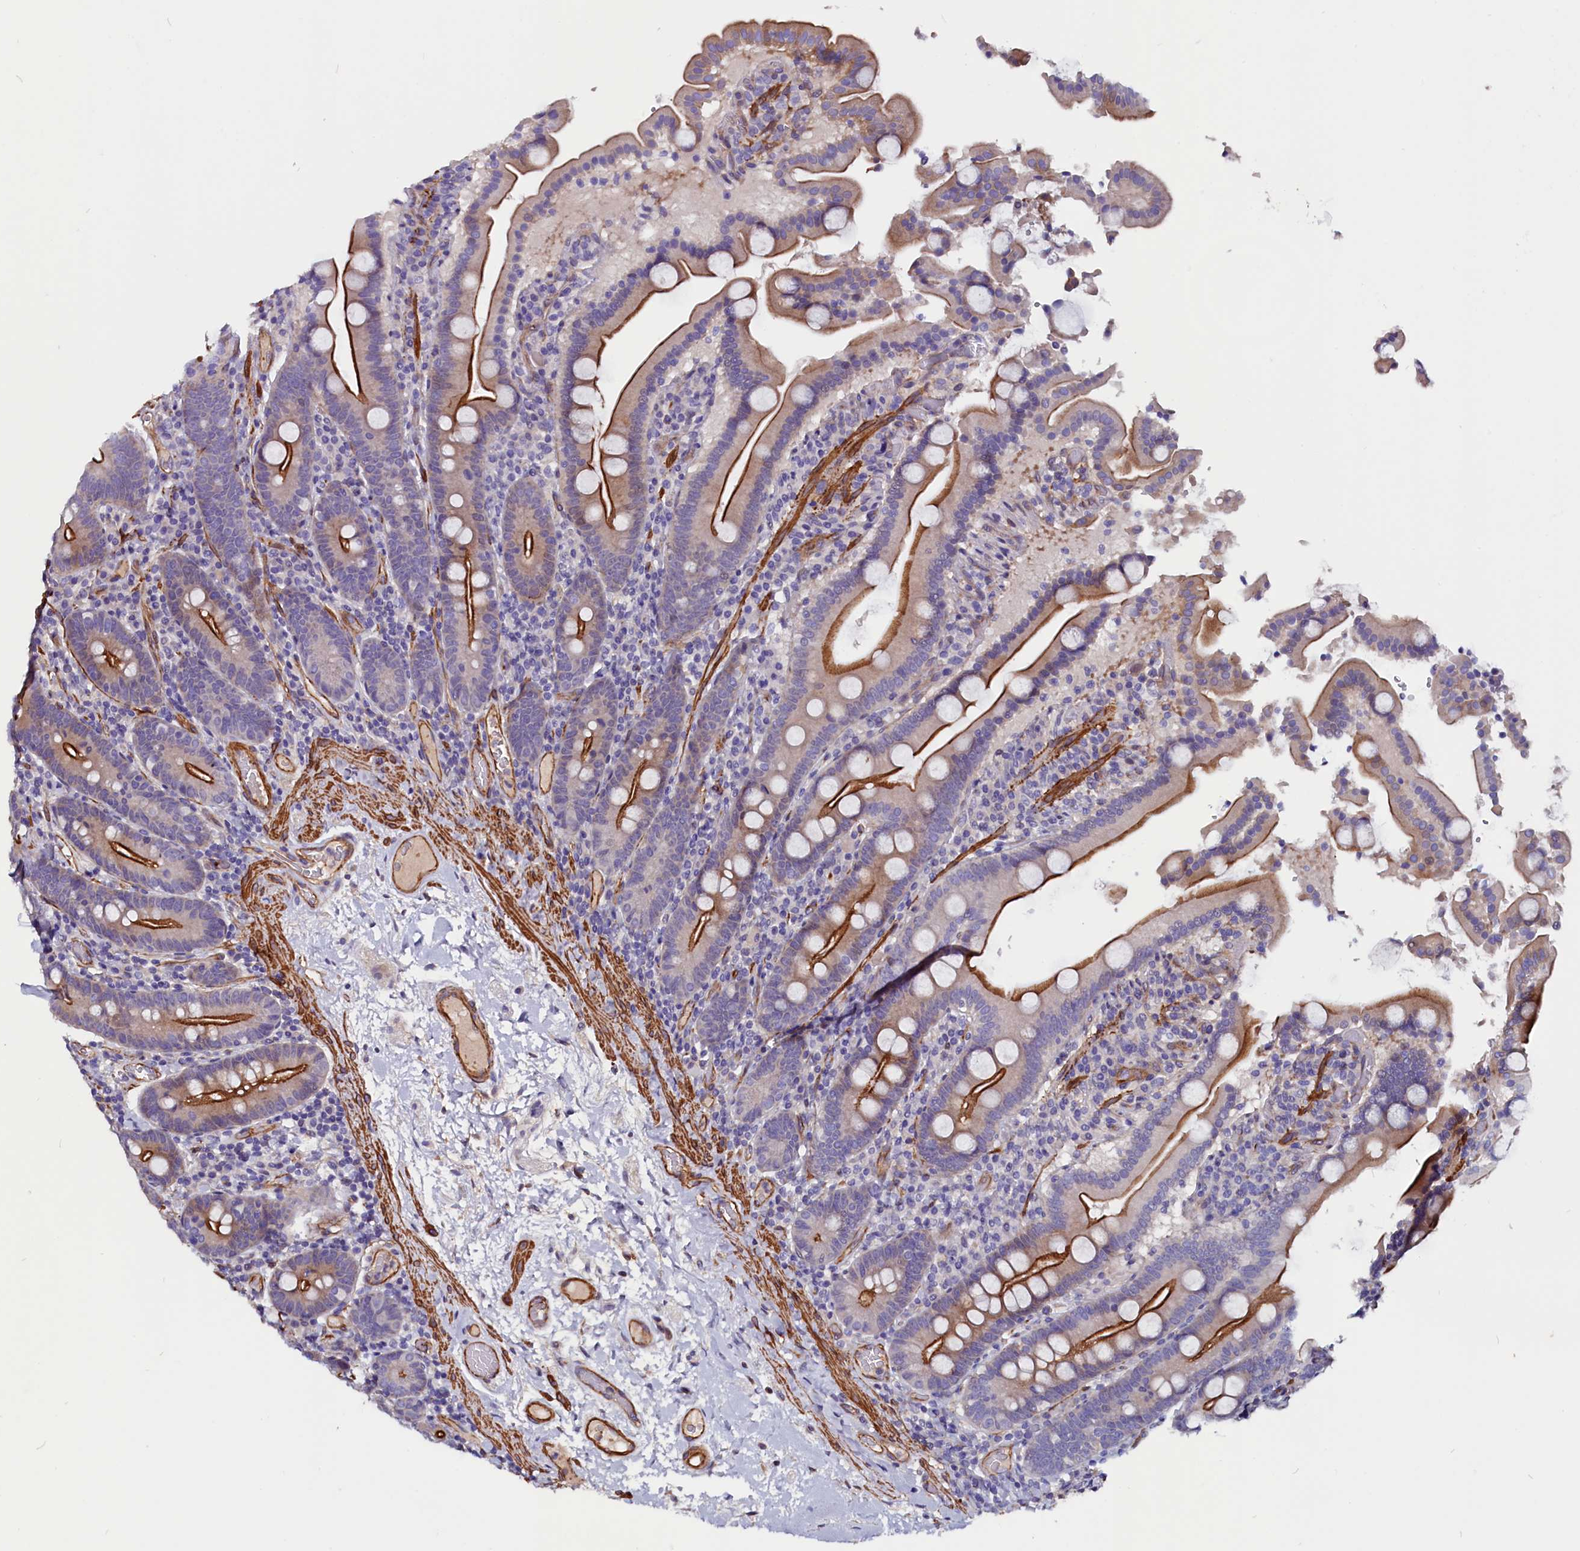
{"staining": {"intensity": "moderate", "quantity": "25%-75%", "location": "cytoplasmic/membranous"}, "tissue": "duodenum", "cell_type": "Glandular cells", "image_type": "normal", "snomed": [{"axis": "morphology", "description": "Normal tissue, NOS"}, {"axis": "topography", "description": "Duodenum"}], "caption": "An IHC image of unremarkable tissue is shown. Protein staining in brown highlights moderate cytoplasmic/membranous positivity in duodenum within glandular cells.", "gene": "ZNF749", "patient": {"sex": "male", "age": 55}}